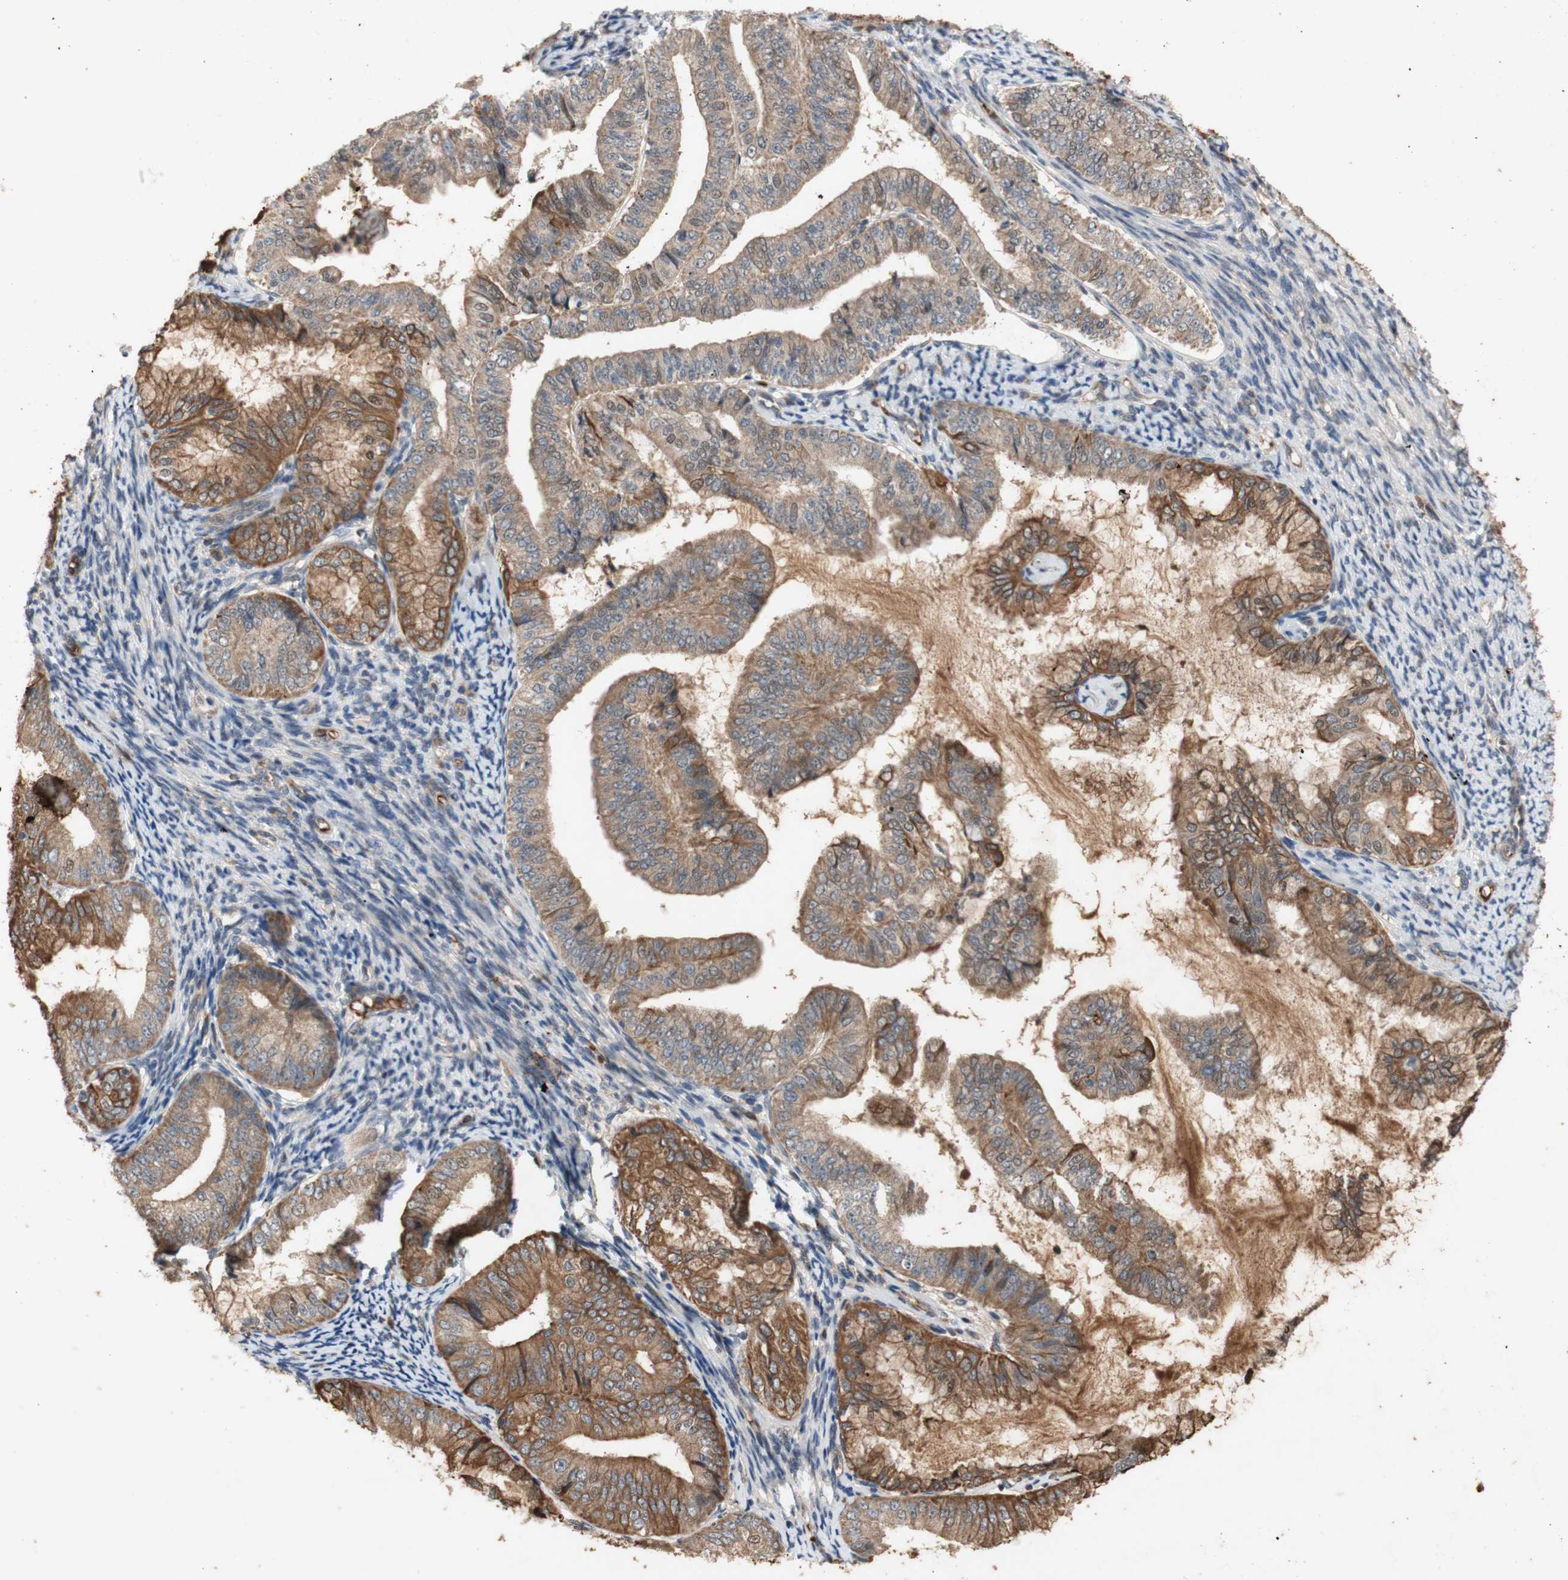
{"staining": {"intensity": "moderate", "quantity": ">75%", "location": "cytoplasmic/membranous"}, "tissue": "endometrial cancer", "cell_type": "Tumor cells", "image_type": "cancer", "snomed": [{"axis": "morphology", "description": "Adenocarcinoma, NOS"}, {"axis": "topography", "description": "Endometrium"}], "caption": "High-power microscopy captured an IHC image of endometrial cancer, revealing moderate cytoplasmic/membranous positivity in approximately >75% of tumor cells.", "gene": "PKN1", "patient": {"sex": "female", "age": 63}}